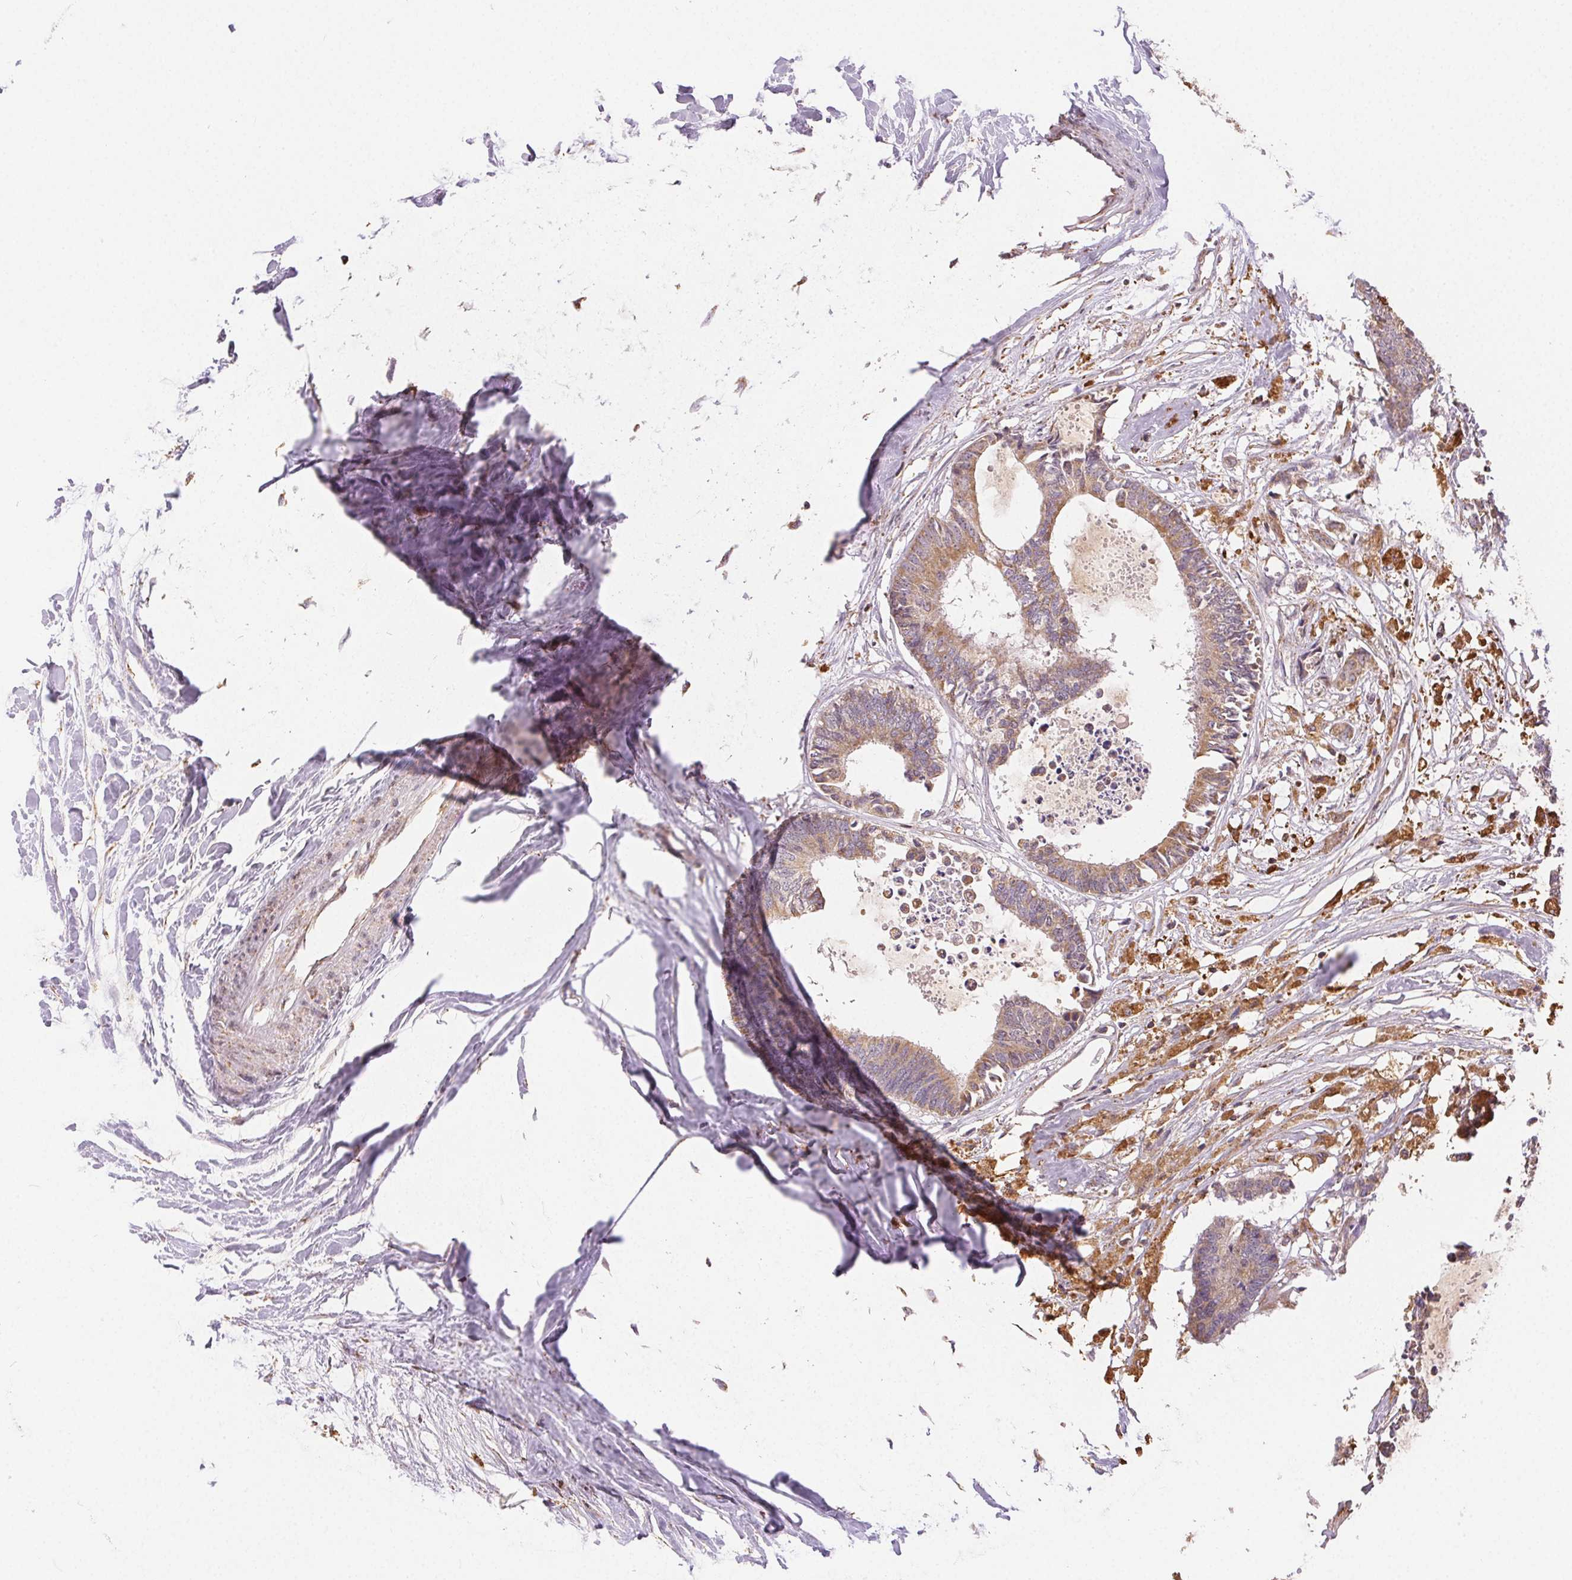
{"staining": {"intensity": "weak", "quantity": "25%-75%", "location": "cytoplasmic/membranous"}, "tissue": "colorectal cancer", "cell_type": "Tumor cells", "image_type": "cancer", "snomed": [{"axis": "morphology", "description": "Adenocarcinoma, NOS"}, {"axis": "topography", "description": "Colon"}, {"axis": "topography", "description": "Rectum"}], "caption": "Immunohistochemical staining of colorectal cancer (adenocarcinoma) displays low levels of weak cytoplasmic/membranous staining in approximately 25%-75% of tumor cells.", "gene": "PIWIL4", "patient": {"sex": "male", "age": 57}}